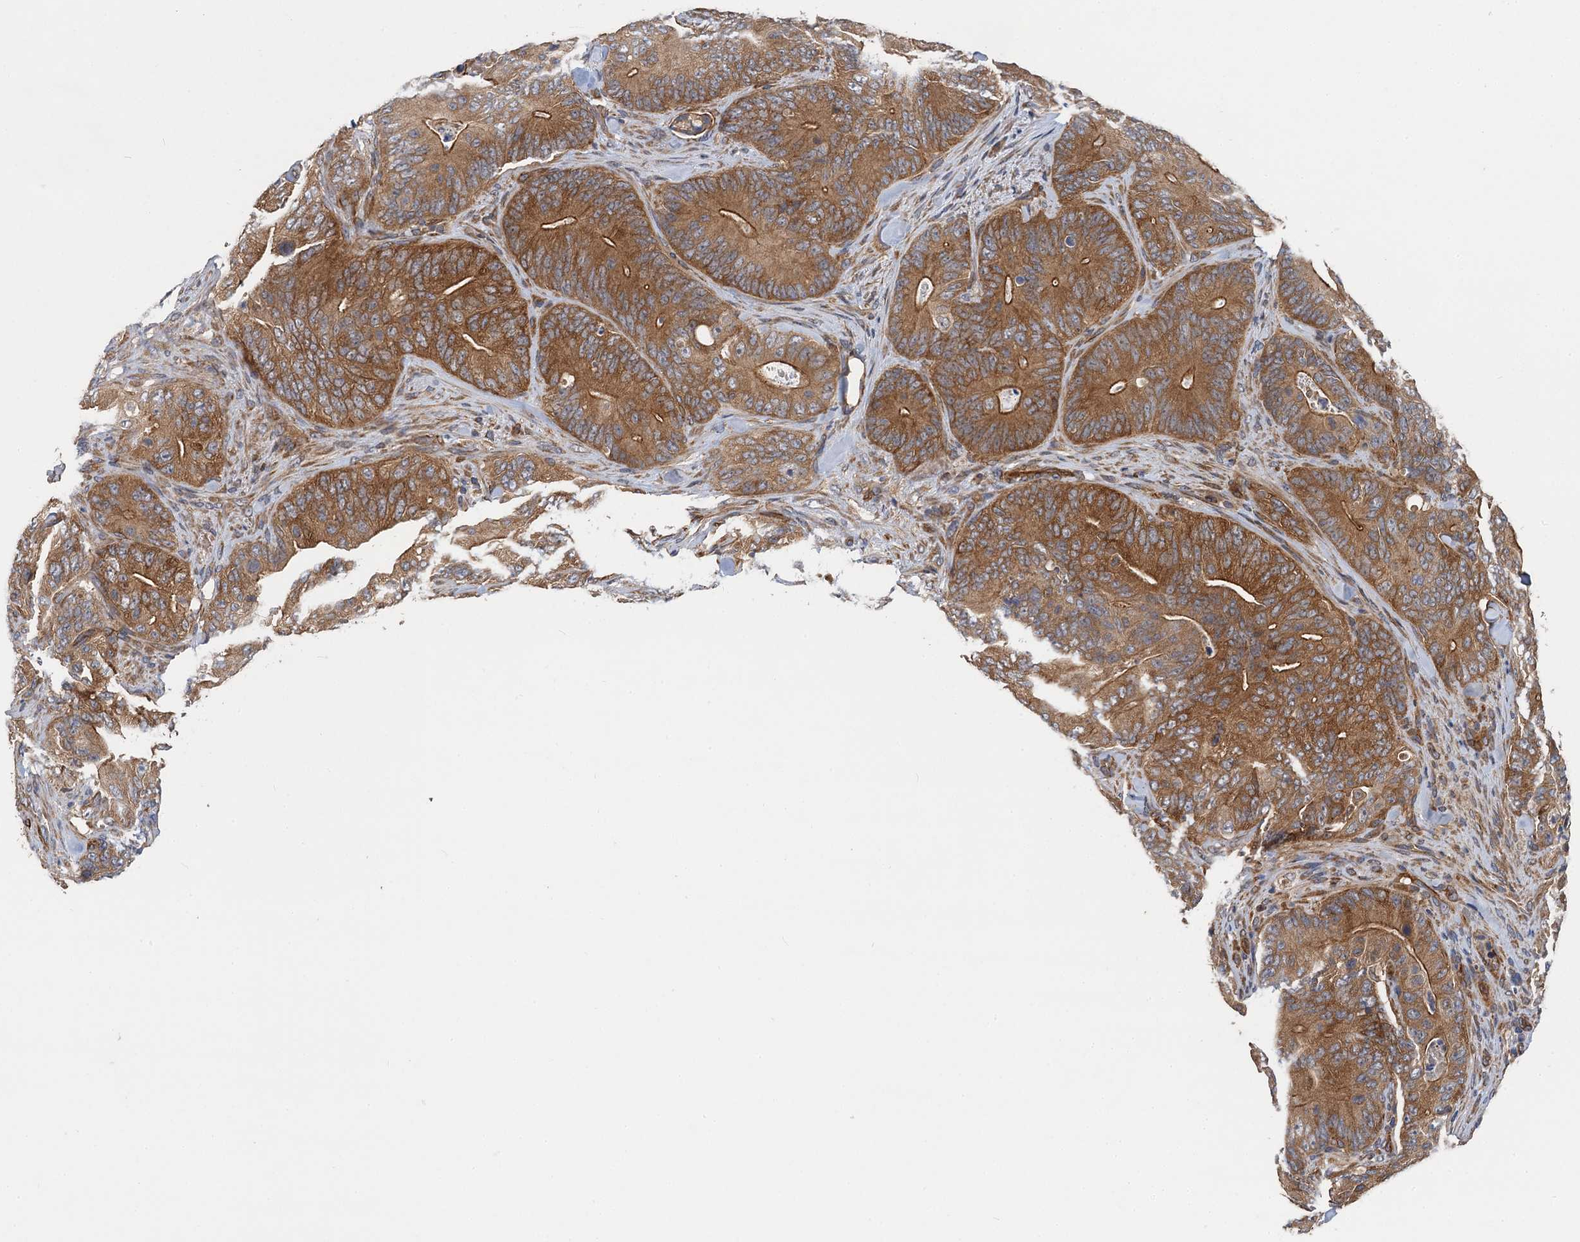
{"staining": {"intensity": "strong", "quantity": ">75%", "location": "cytoplasmic/membranous"}, "tissue": "colorectal cancer", "cell_type": "Tumor cells", "image_type": "cancer", "snomed": [{"axis": "morphology", "description": "Normal tissue, NOS"}, {"axis": "topography", "description": "Colon"}], "caption": "Human colorectal cancer stained with a brown dye demonstrates strong cytoplasmic/membranous positive positivity in approximately >75% of tumor cells.", "gene": "PJA2", "patient": {"sex": "female", "age": 82}}